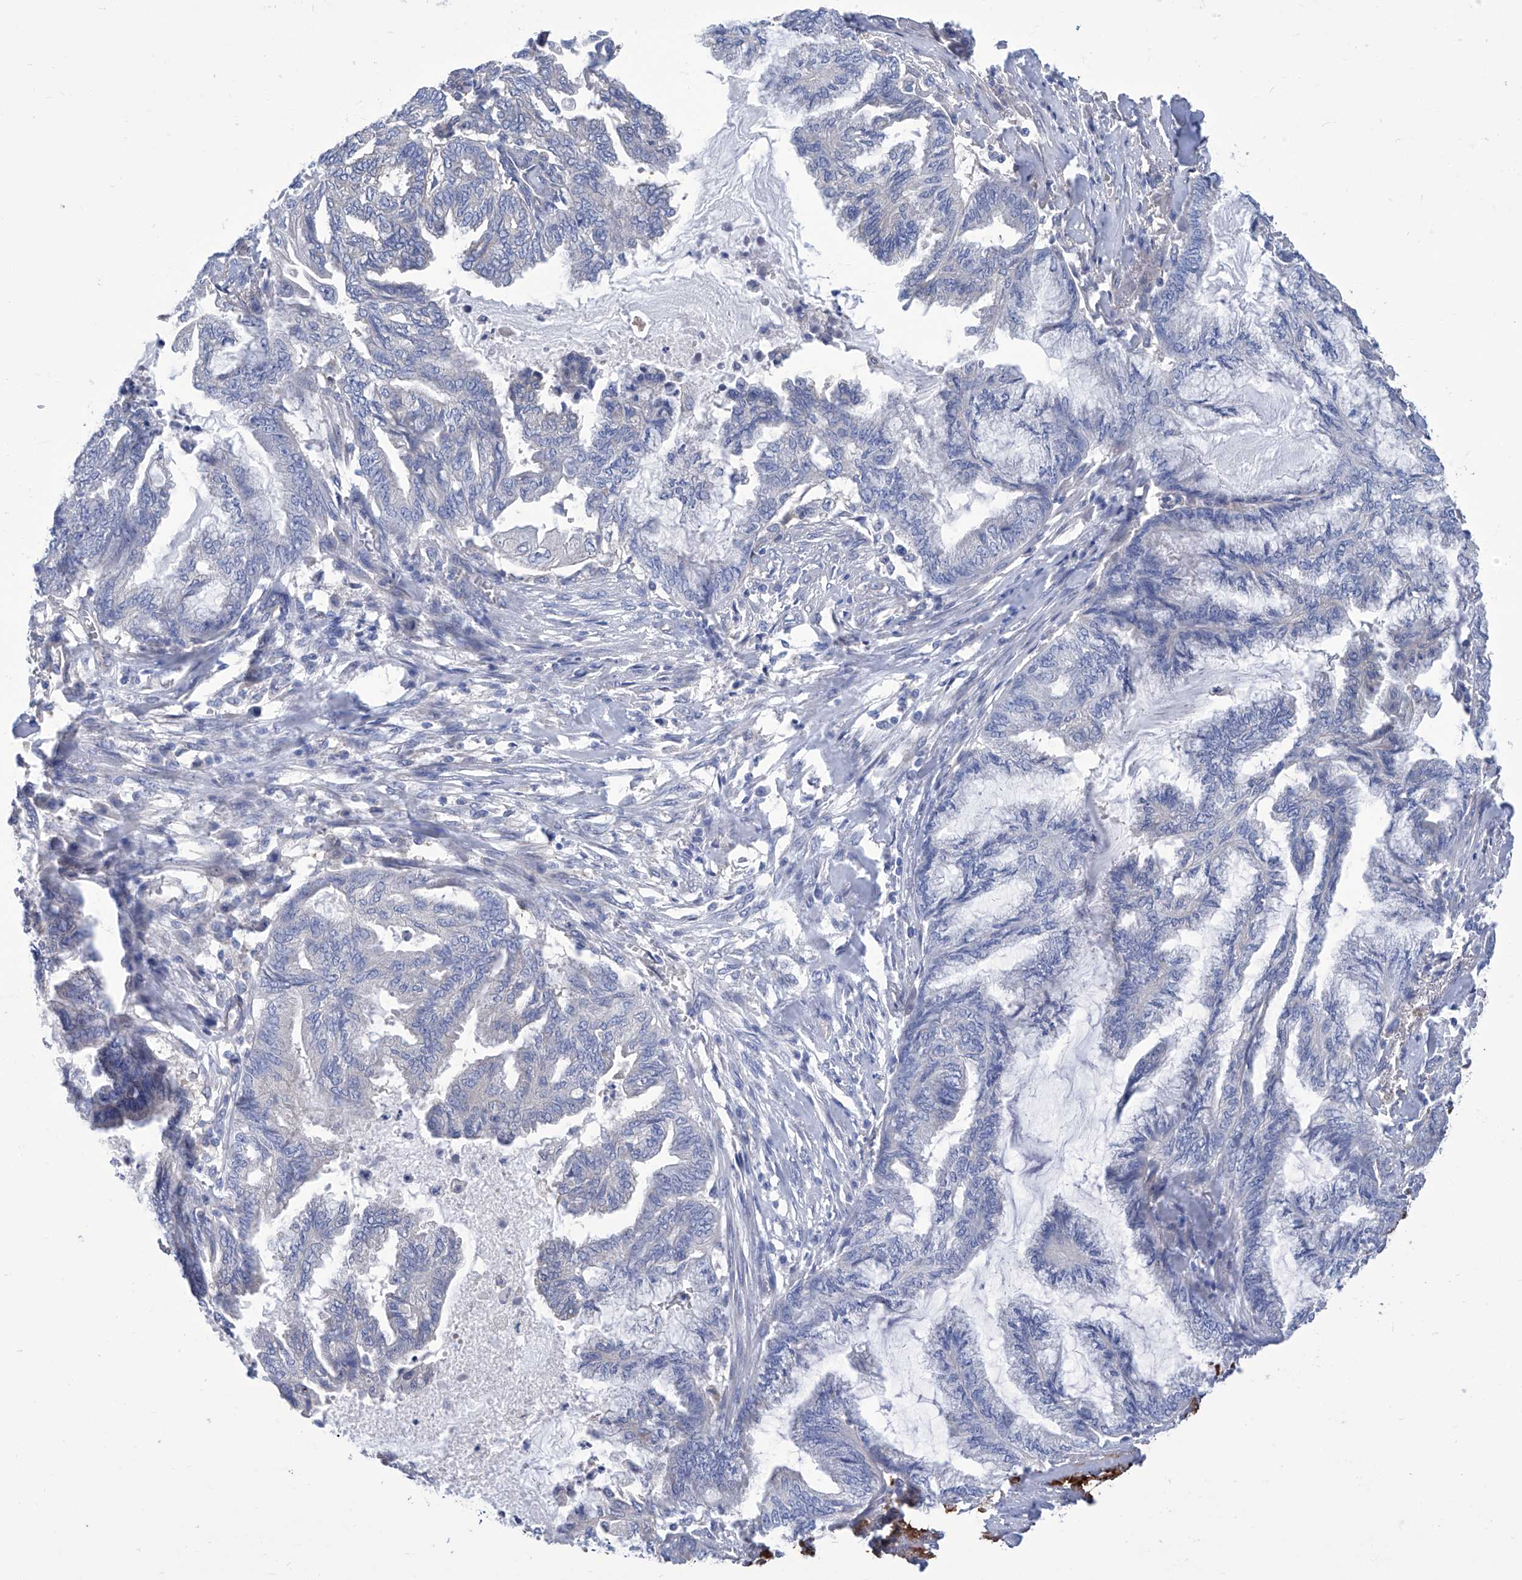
{"staining": {"intensity": "negative", "quantity": "none", "location": "none"}, "tissue": "endometrial cancer", "cell_type": "Tumor cells", "image_type": "cancer", "snomed": [{"axis": "morphology", "description": "Adenocarcinoma, NOS"}, {"axis": "topography", "description": "Endometrium"}], "caption": "Endometrial cancer (adenocarcinoma) stained for a protein using immunohistochemistry (IHC) shows no staining tumor cells.", "gene": "SMS", "patient": {"sex": "female", "age": 86}}